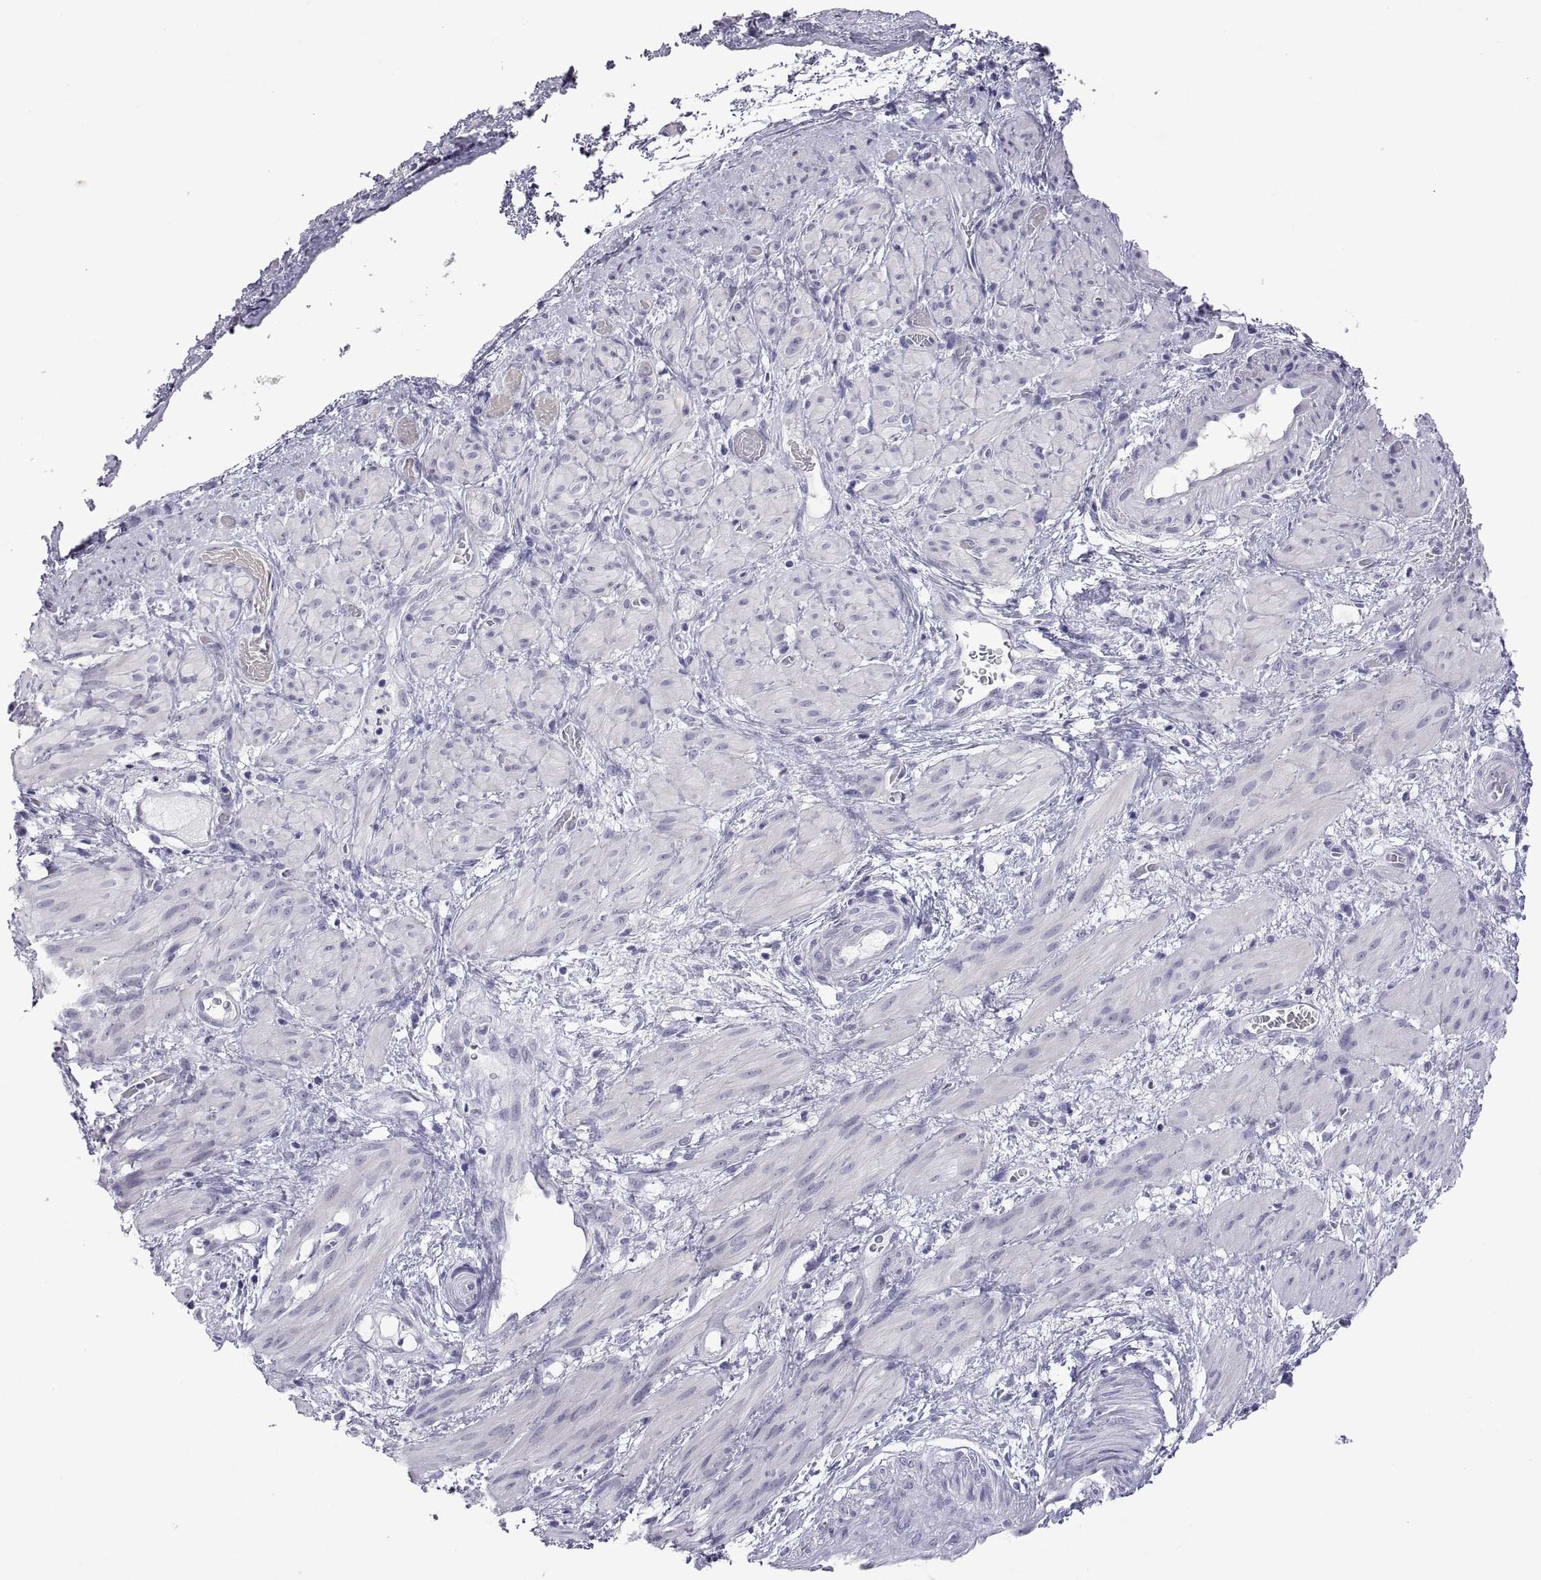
{"staining": {"intensity": "negative", "quantity": "none", "location": "none"}, "tissue": "endometrial cancer", "cell_type": "Tumor cells", "image_type": "cancer", "snomed": [{"axis": "morphology", "description": "Adenocarcinoma, NOS"}, {"axis": "topography", "description": "Endometrium"}], "caption": "Adenocarcinoma (endometrial) stained for a protein using IHC shows no positivity tumor cells.", "gene": "VSX2", "patient": {"sex": "female", "age": 86}}